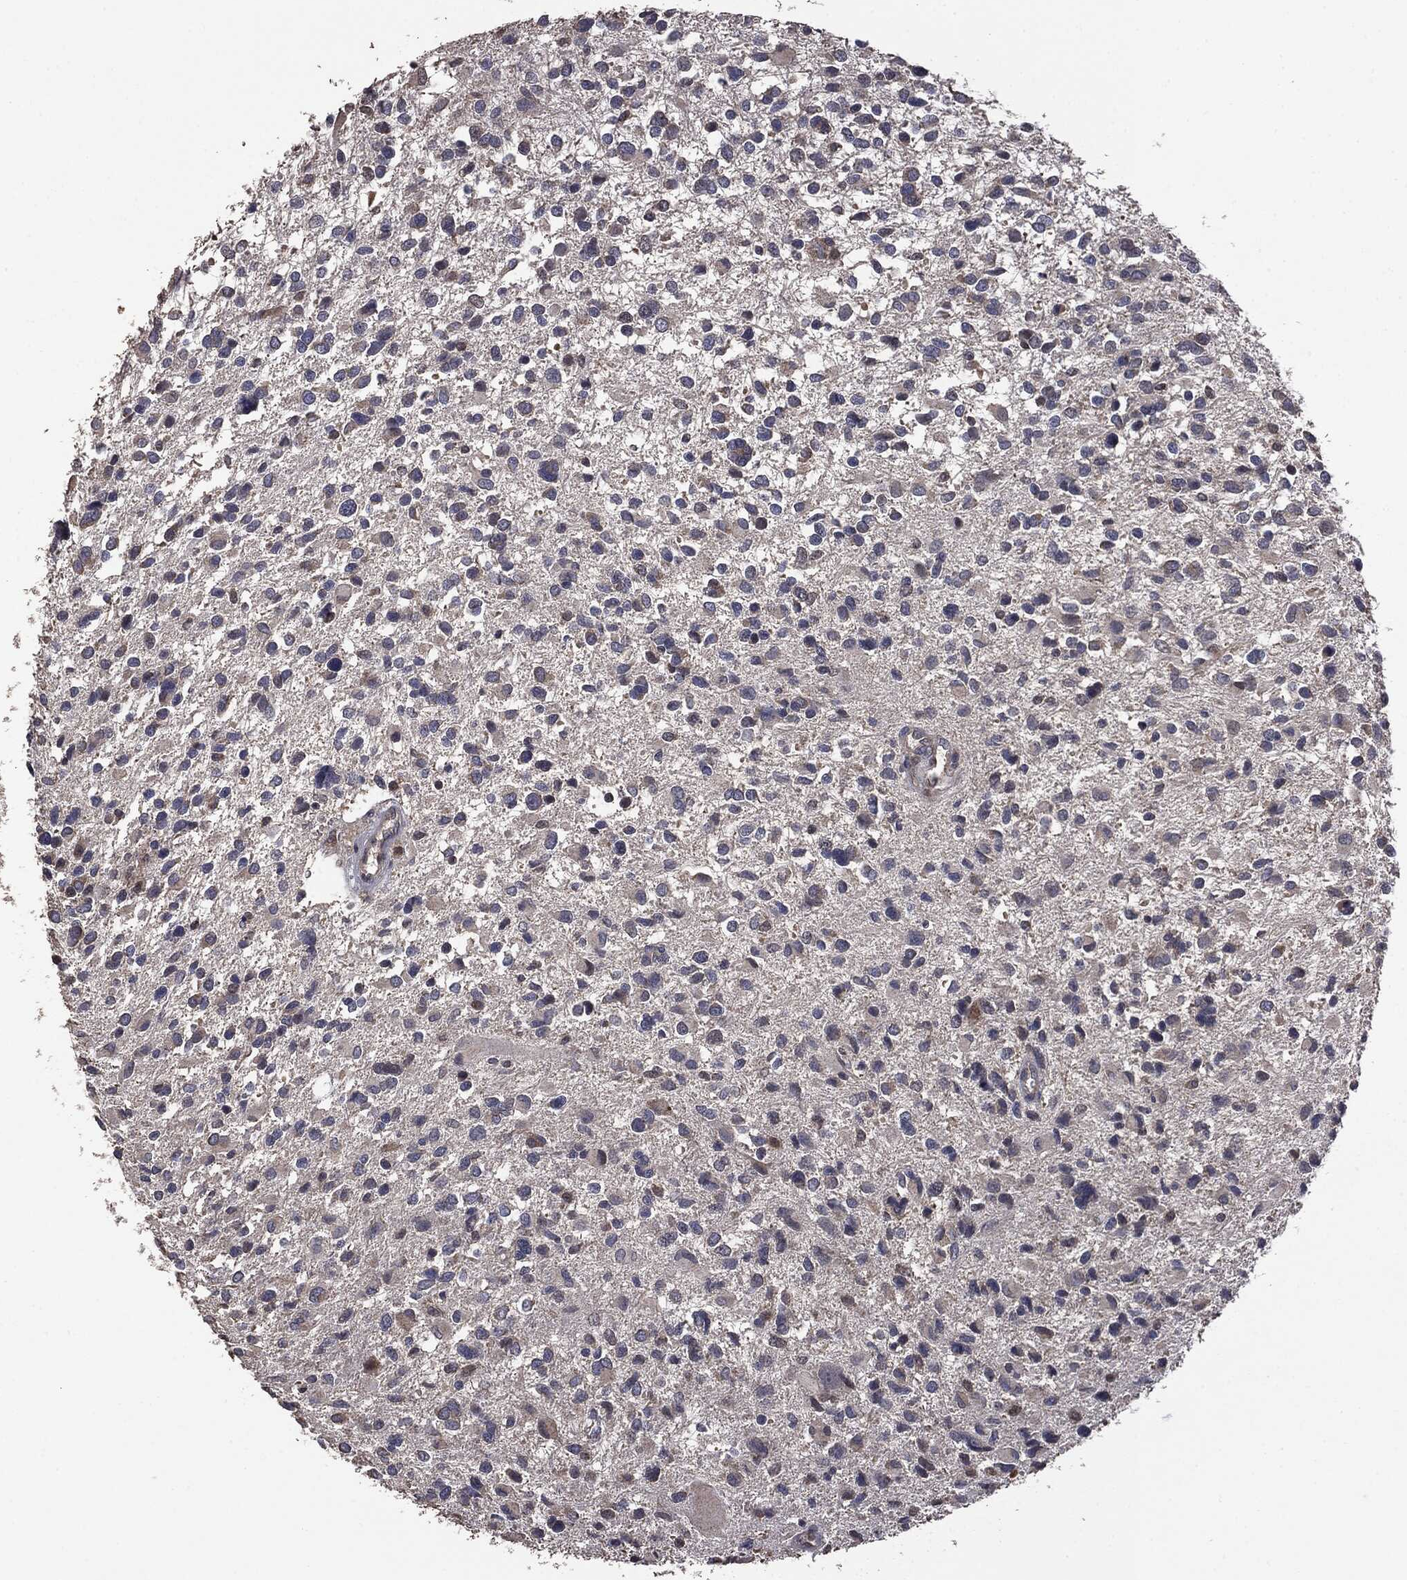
{"staining": {"intensity": "negative", "quantity": "none", "location": "none"}, "tissue": "glioma", "cell_type": "Tumor cells", "image_type": "cancer", "snomed": [{"axis": "morphology", "description": "Glioma, malignant, Low grade"}, {"axis": "topography", "description": "Brain"}], "caption": "Tumor cells are negative for brown protein staining in malignant glioma (low-grade). (DAB immunohistochemistry (IHC) visualized using brightfield microscopy, high magnification).", "gene": "MTOR", "patient": {"sex": "female", "age": 32}}